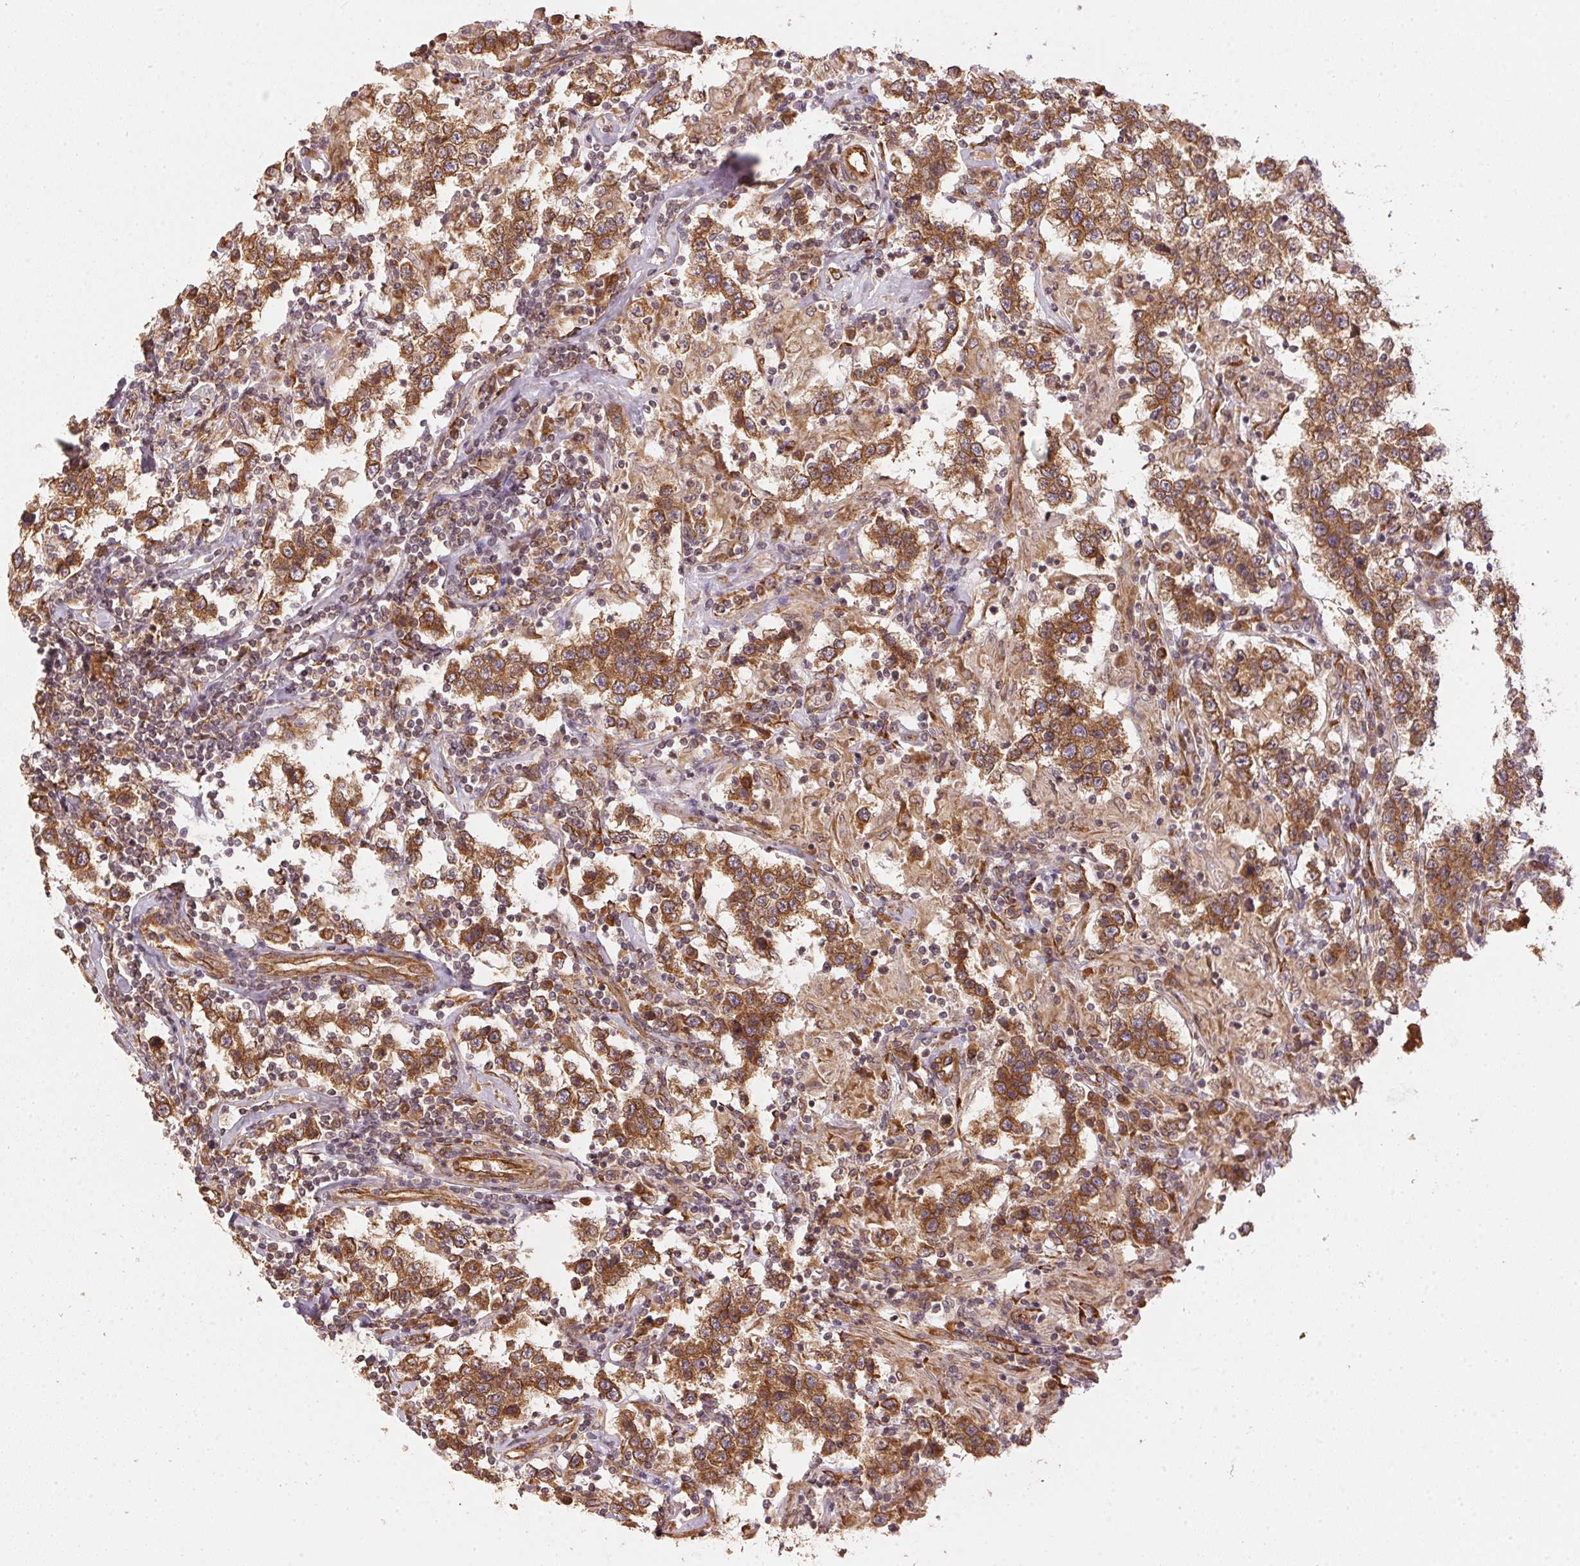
{"staining": {"intensity": "strong", "quantity": ">75%", "location": "cytoplasmic/membranous"}, "tissue": "testis cancer", "cell_type": "Tumor cells", "image_type": "cancer", "snomed": [{"axis": "morphology", "description": "Seminoma, NOS"}, {"axis": "morphology", "description": "Carcinoma, Embryonal, NOS"}, {"axis": "topography", "description": "Testis"}], "caption": "Immunohistochemistry (IHC) (DAB (3,3'-diaminobenzidine)) staining of human seminoma (testis) demonstrates strong cytoplasmic/membranous protein expression in about >75% of tumor cells. Nuclei are stained in blue.", "gene": "STRN4", "patient": {"sex": "male", "age": 41}}